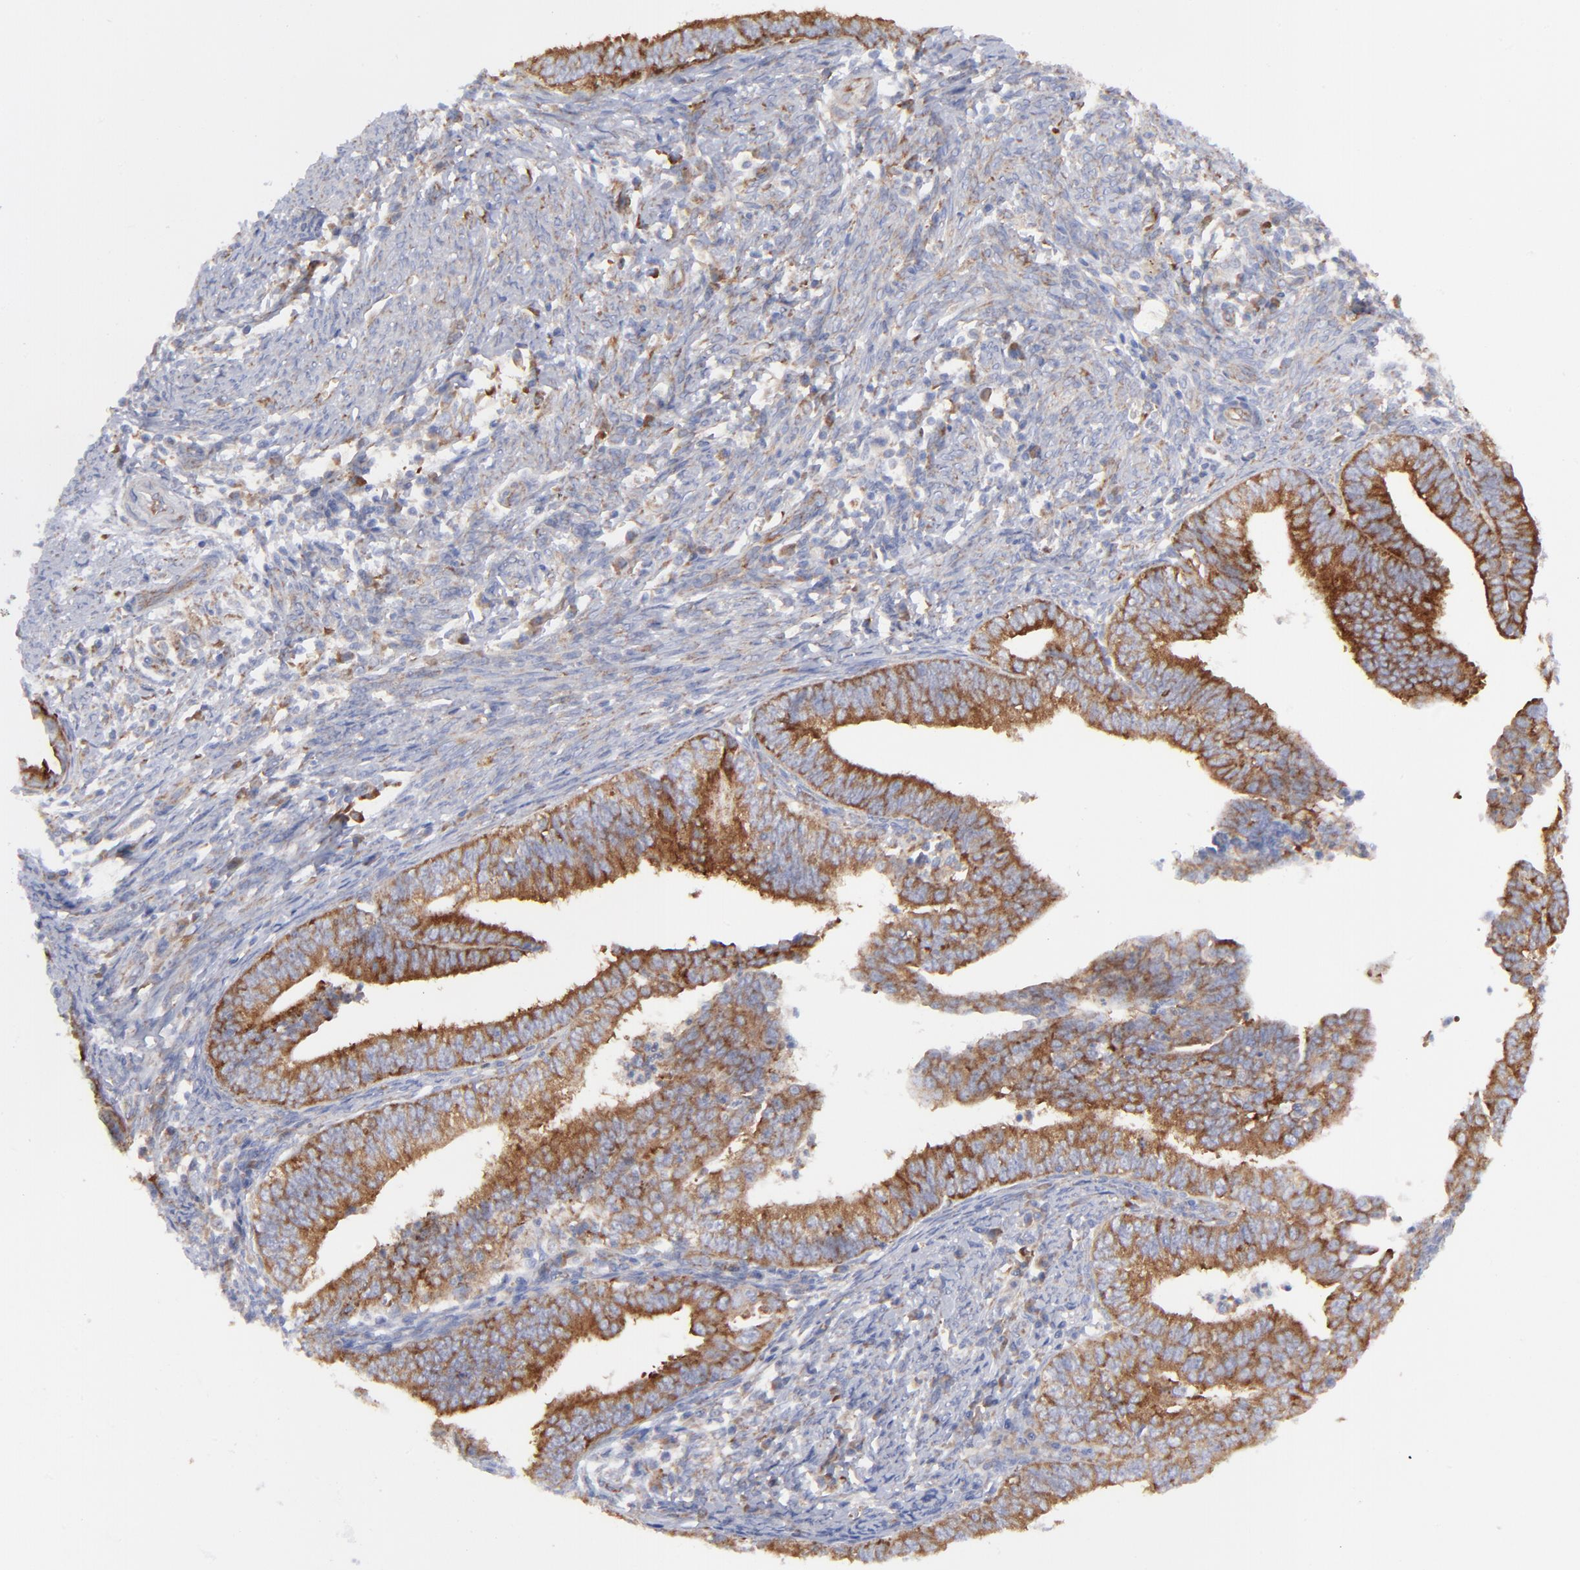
{"staining": {"intensity": "strong", "quantity": ">75%", "location": "cytoplasmic/membranous"}, "tissue": "endometrial cancer", "cell_type": "Tumor cells", "image_type": "cancer", "snomed": [{"axis": "morphology", "description": "Adenocarcinoma, NOS"}, {"axis": "topography", "description": "Endometrium"}], "caption": "Immunohistochemistry micrograph of human endometrial adenocarcinoma stained for a protein (brown), which exhibits high levels of strong cytoplasmic/membranous positivity in about >75% of tumor cells.", "gene": "EIF2AK2", "patient": {"sex": "female", "age": 66}}